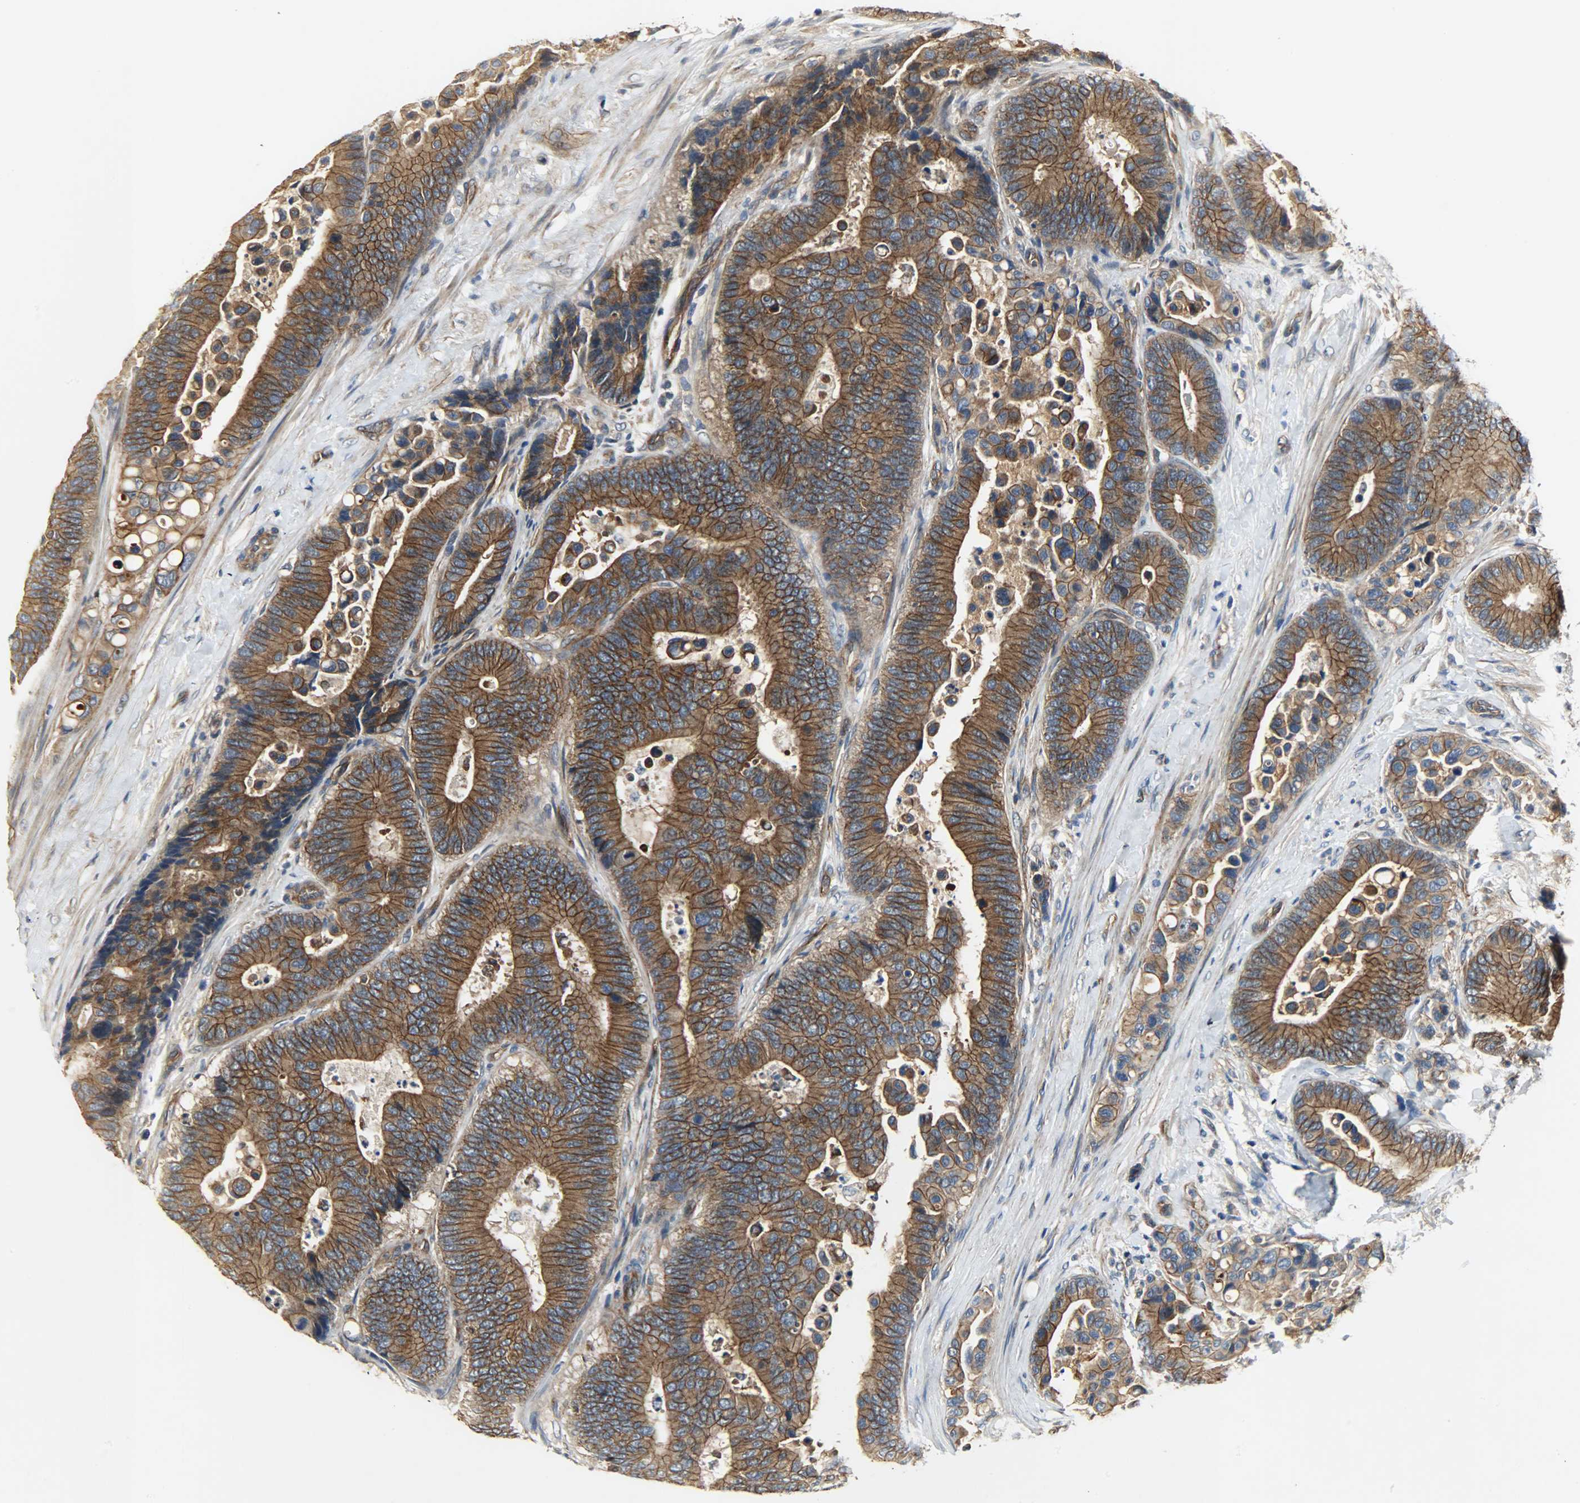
{"staining": {"intensity": "moderate", "quantity": ">75%", "location": "cytoplasmic/membranous"}, "tissue": "colorectal cancer", "cell_type": "Tumor cells", "image_type": "cancer", "snomed": [{"axis": "morphology", "description": "Normal tissue, NOS"}, {"axis": "morphology", "description": "Adenocarcinoma, NOS"}, {"axis": "topography", "description": "Colon"}], "caption": "Colorectal adenocarcinoma stained for a protein demonstrates moderate cytoplasmic/membranous positivity in tumor cells.", "gene": "KIAA1217", "patient": {"sex": "male", "age": 82}}